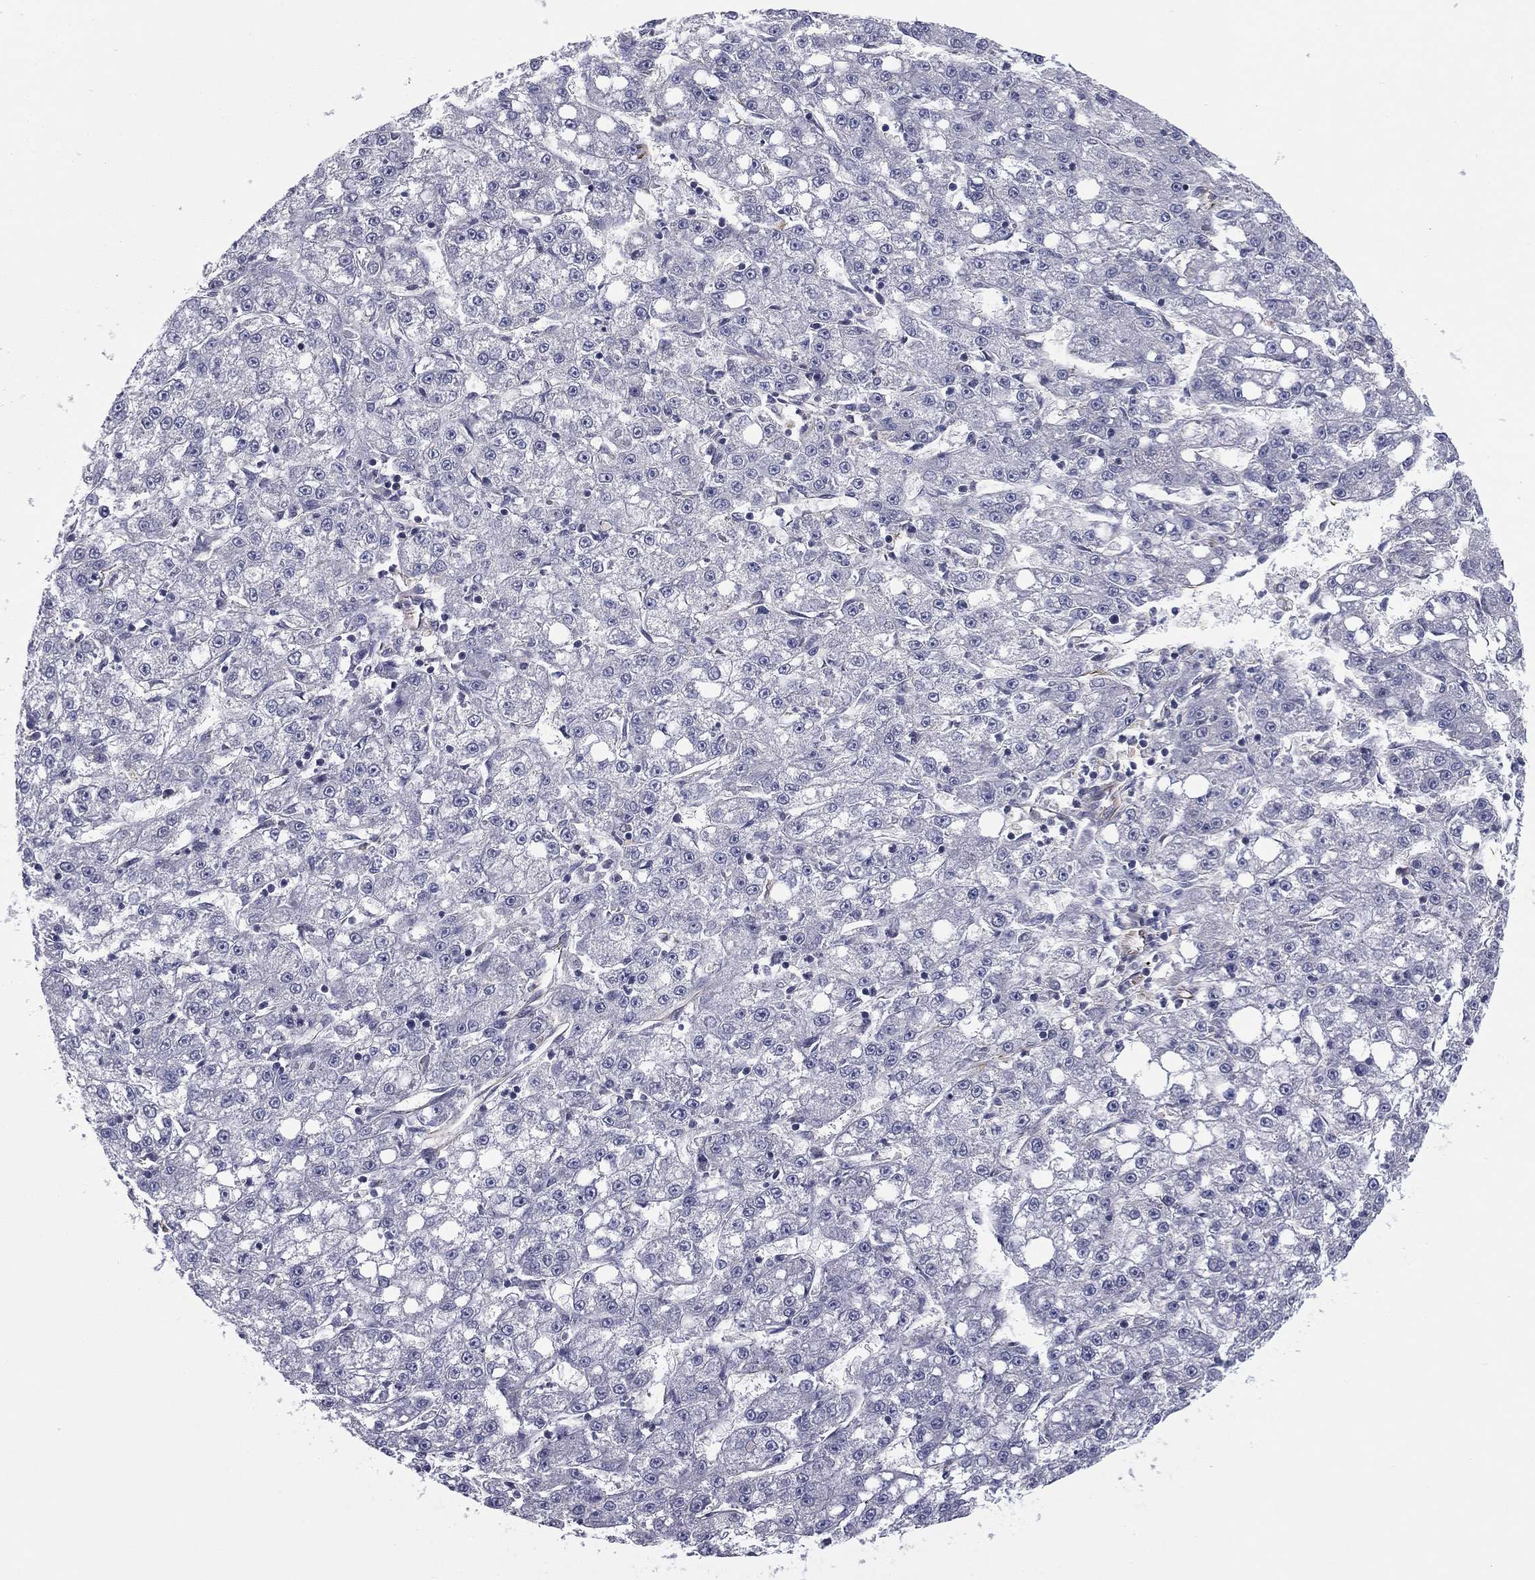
{"staining": {"intensity": "negative", "quantity": "none", "location": "none"}, "tissue": "liver cancer", "cell_type": "Tumor cells", "image_type": "cancer", "snomed": [{"axis": "morphology", "description": "Carcinoma, Hepatocellular, NOS"}, {"axis": "topography", "description": "Liver"}], "caption": "DAB (3,3'-diaminobenzidine) immunohistochemical staining of human liver cancer (hepatocellular carcinoma) displays no significant staining in tumor cells.", "gene": "SCUBE1", "patient": {"sex": "female", "age": 65}}